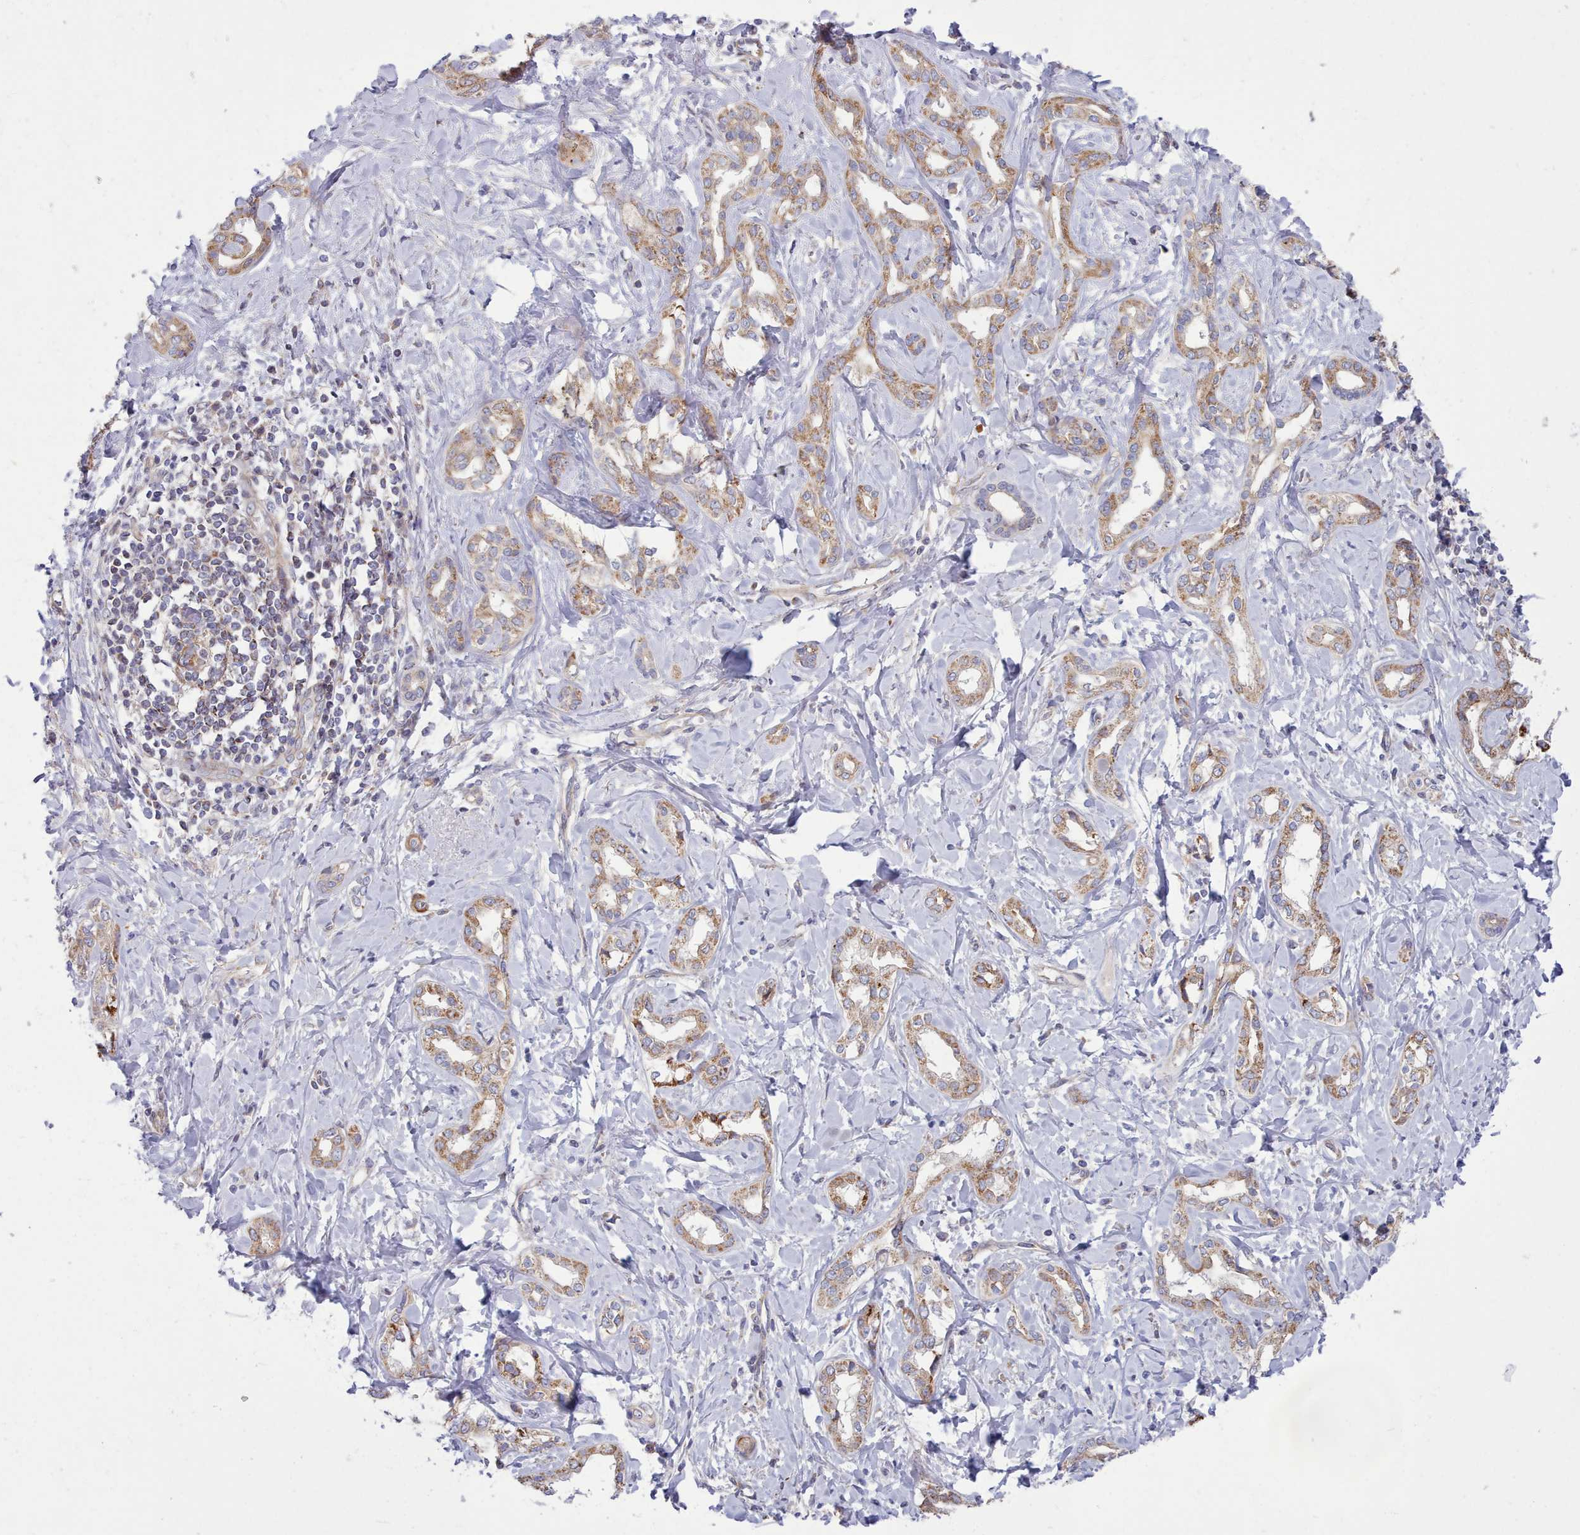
{"staining": {"intensity": "moderate", "quantity": ">75%", "location": "cytoplasmic/membranous"}, "tissue": "liver cancer", "cell_type": "Tumor cells", "image_type": "cancer", "snomed": [{"axis": "morphology", "description": "Cholangiocarcinoma"}, {"axis": "topography", "description": "Liver"}], "caption": "Liver cancer stained with a protein marker exhibits moderate staining in tumor cells.", "gene": "MRPL21", "patient": {"sex": "female", "age": 77}}